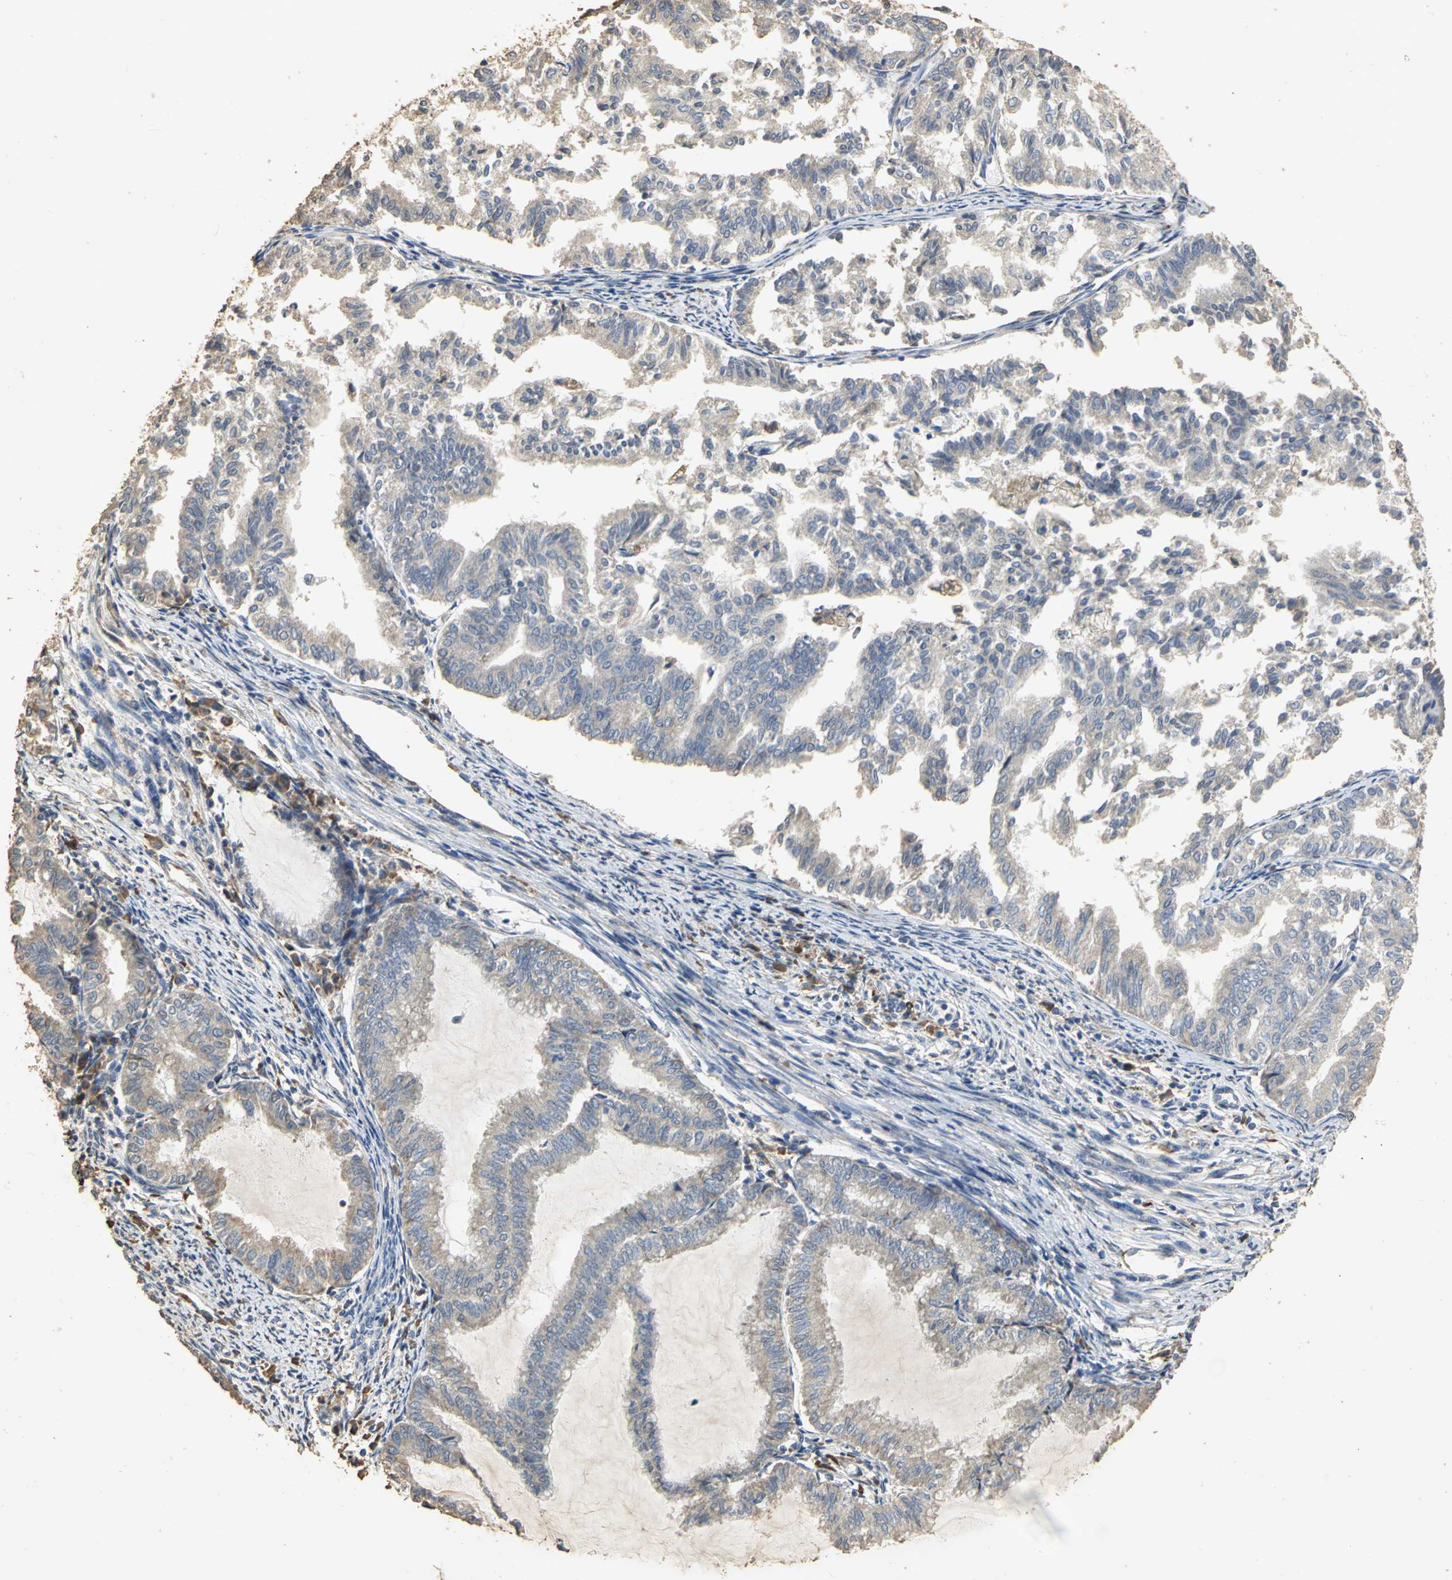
{"staining": {"intensity": "weak", "quantity": "25%-75%", "location": "cytoplasmic/membranous"}, "tissue": "endometrial cancer", "cell_type": "Tumor cells", "image_type": "cancer", "snomed": [{"axis": "morphology", "description": "Adenocarcinoma, NOS"}, {"axis": "topography", "description": "Endometrium"}], "caption": "An immunohistochemistry image of neoplastic tissue is shown. Protein staining in brown shows weak cytoplasmic/membranous positivity in endometrial cancer (adenocarcinoma) within tumor cells.", "gene": "ACSL4", "patient": {"sex": "female", "age": 79}}